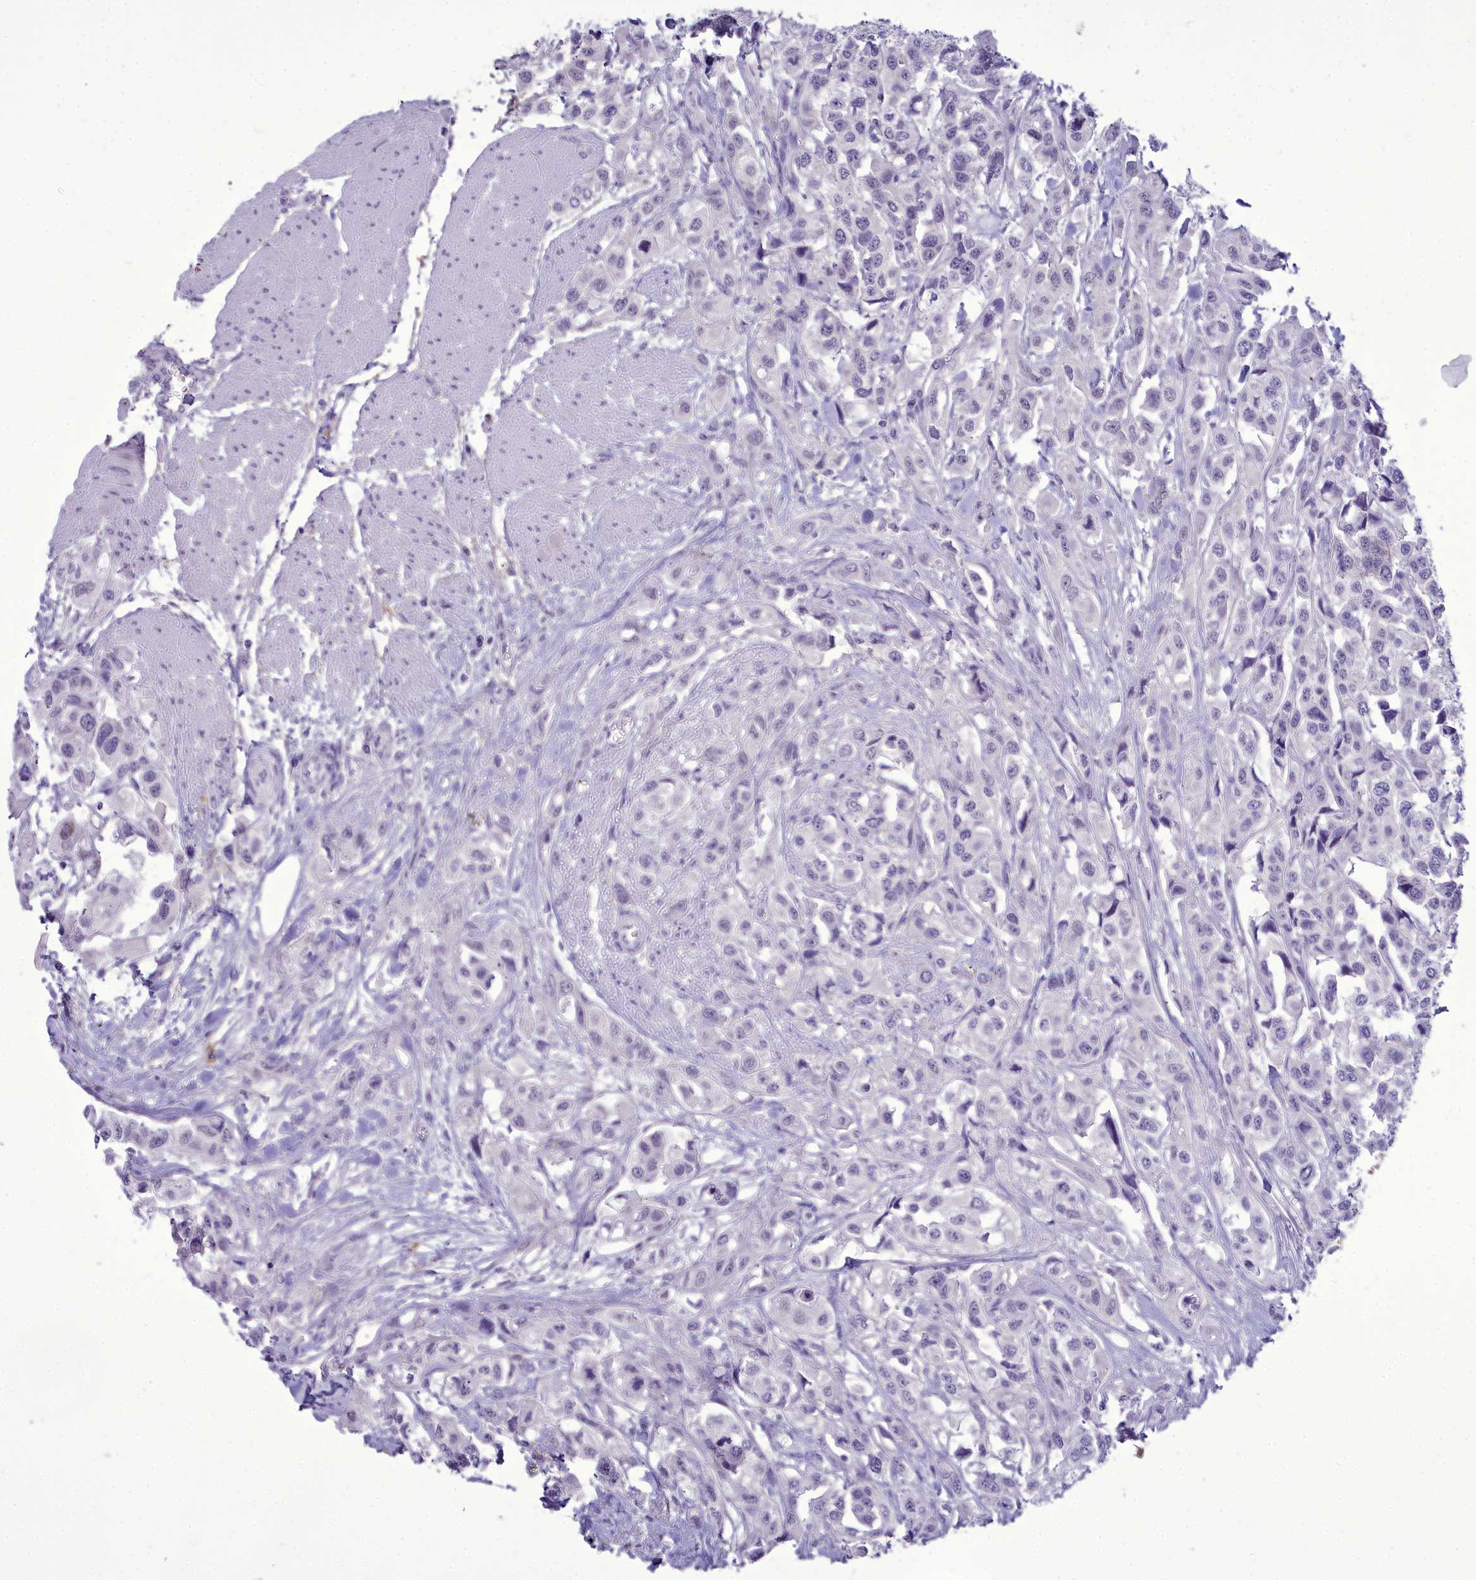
{"staining": {"intensity": "negative", "quantity": "none", "location": "none"}, "tissue": "urothelial cancer", "cell_type": "Tumor cells", "image_type": "cancer", "snomed": [{"axis": "morphology", "description": "Urothelial carcinoma, High grade"}, {"axis": "topography", "description": "Urinary bladder"}], "caption": "Immunohistochemical staining of human urothelial cancer displays no significant expression in tumor cells.", "gene": "OSTN", "patient": {"sex": "male", "age": 67}}